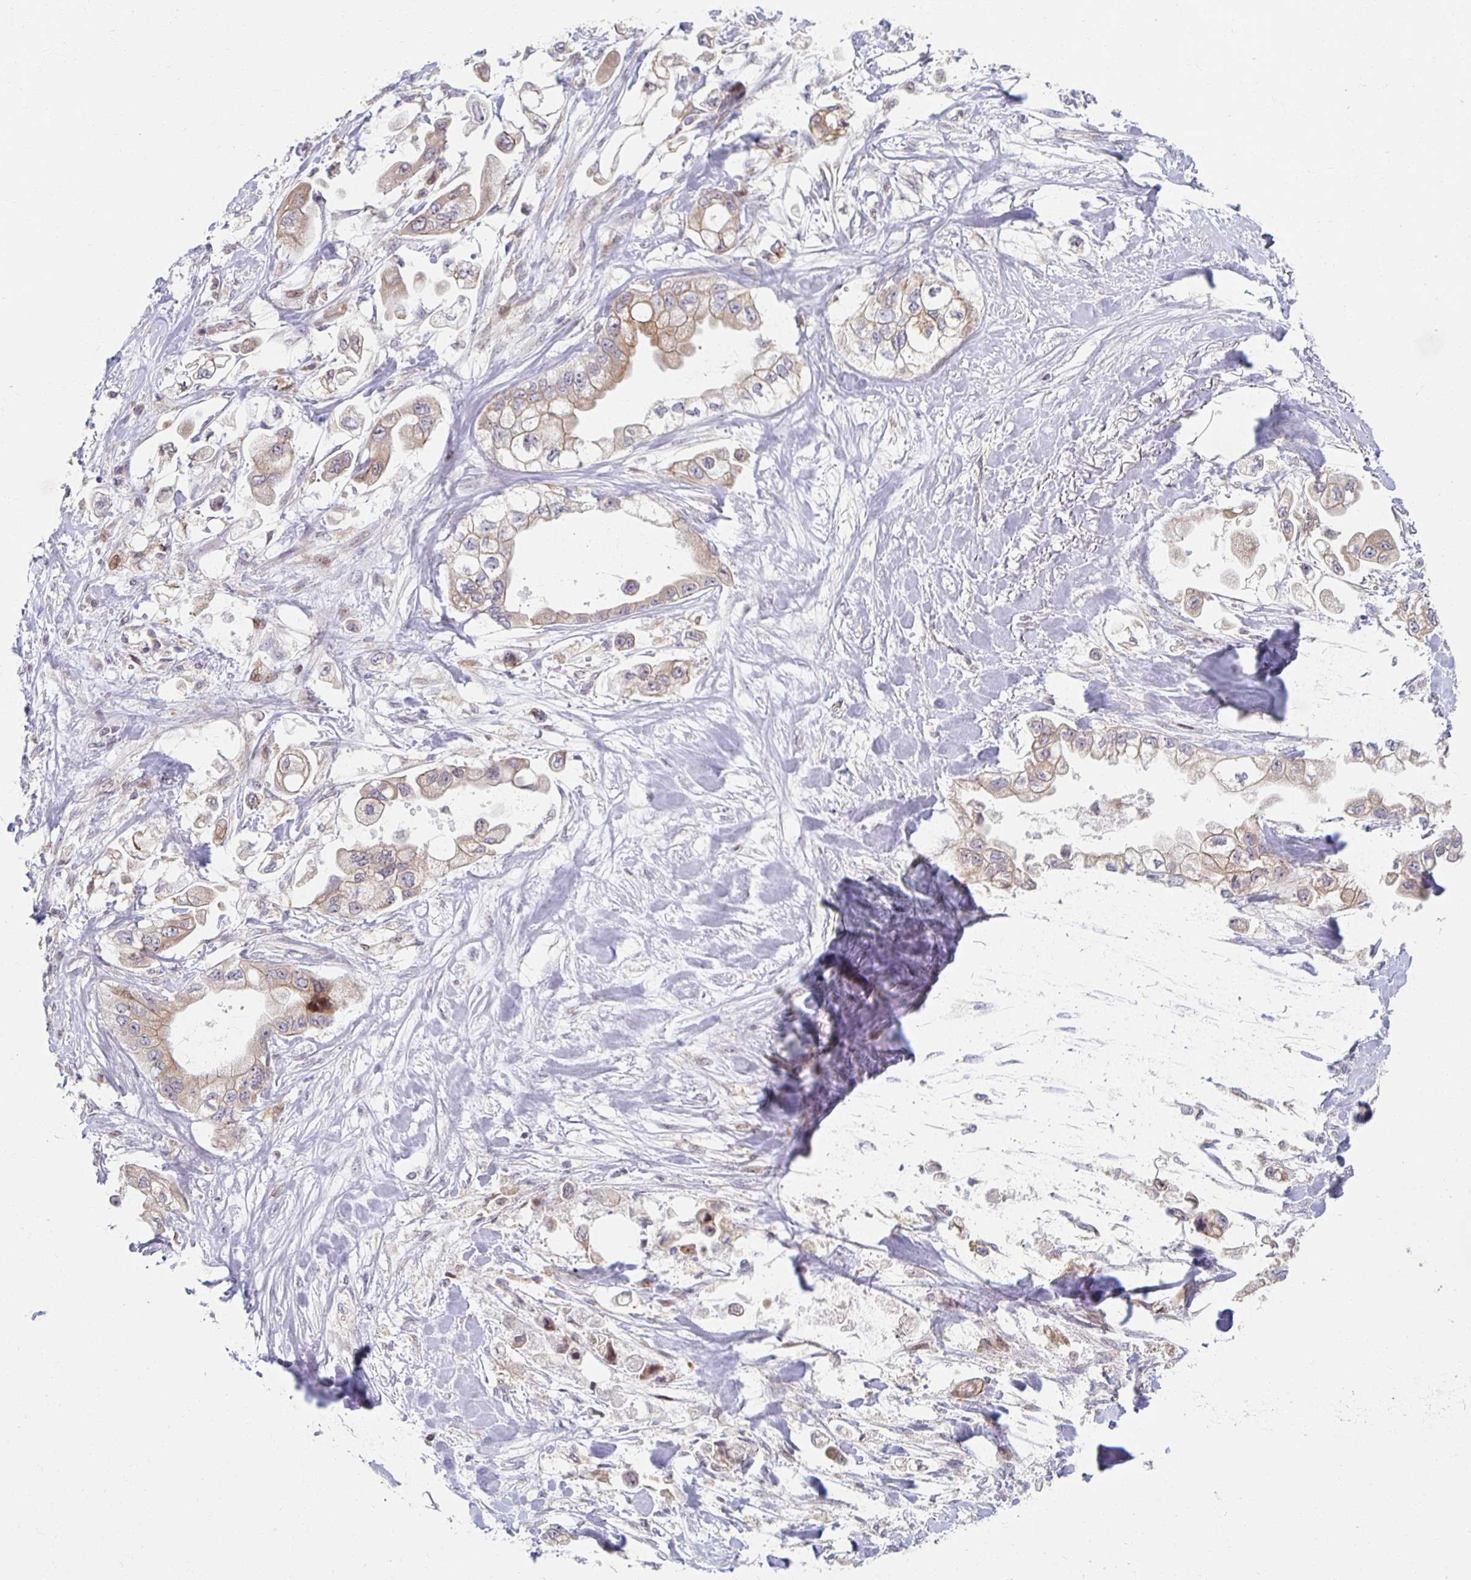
{"staining": {"intensity": "moderate", "quantity": ">75%", "location": "cytoplasmic/membranous"}, "tissue": "stomach cancer", "cell_type": "Tumor cells", "image_type": "cancer", "snomed": [{"axis": "morphology", "description": "Adenocarcinoma, NOS"}, {"axis": "topography", "description": "Stomach"}], "caption": "A medium amount of moderate cytoplasmic/membranous positivity is present in approximately >75% of tumor cells in stomach cancer (adenocarcinoma) tissue.", "gene": "HCFC1R1", "patient": {"sex": "male", "age": 62}}